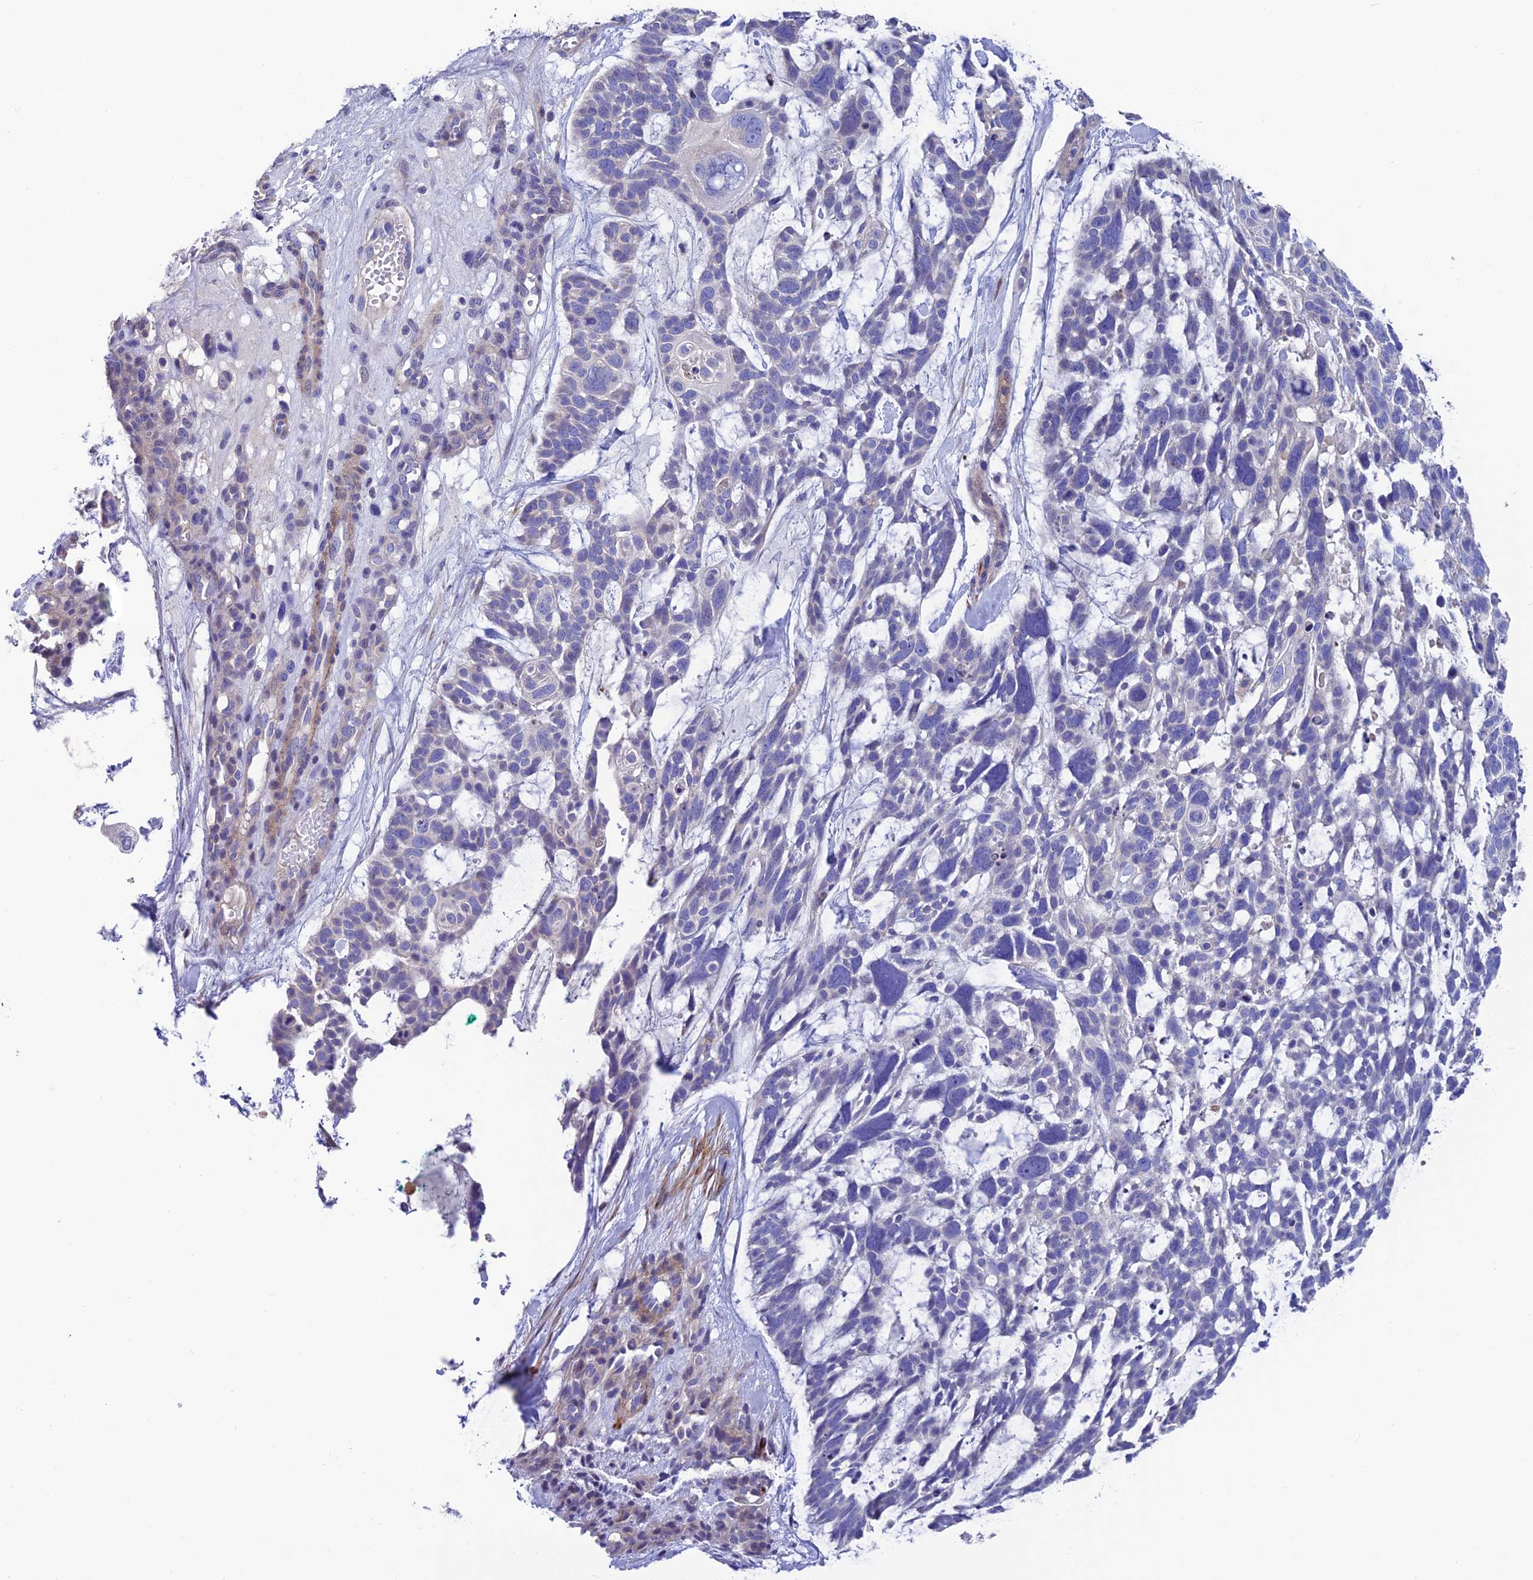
{"staining": {"intensity": "negative", "quantity": "none", "location": "none"}, "tissue": "skin cancer", "cell_type": "Tumor cells", "image_type": "cancer", "snomed": [{"axis": "morphology", "description": "Basal cell carcinoma"}, {"axis": "topography", "description": "Skin"}], "caption": "Immunohistochemical staining of skin cancer reveals no significant expression in tumor cells. Brightfield microscopy of immunohistochemistry stained with DAB (3,3'-diaminobenzidine) (brown) and hematoxylin (blue), captured at high magnification.", "gene": "FAM178B", "patient": {"sex": "male", "age": 88}}